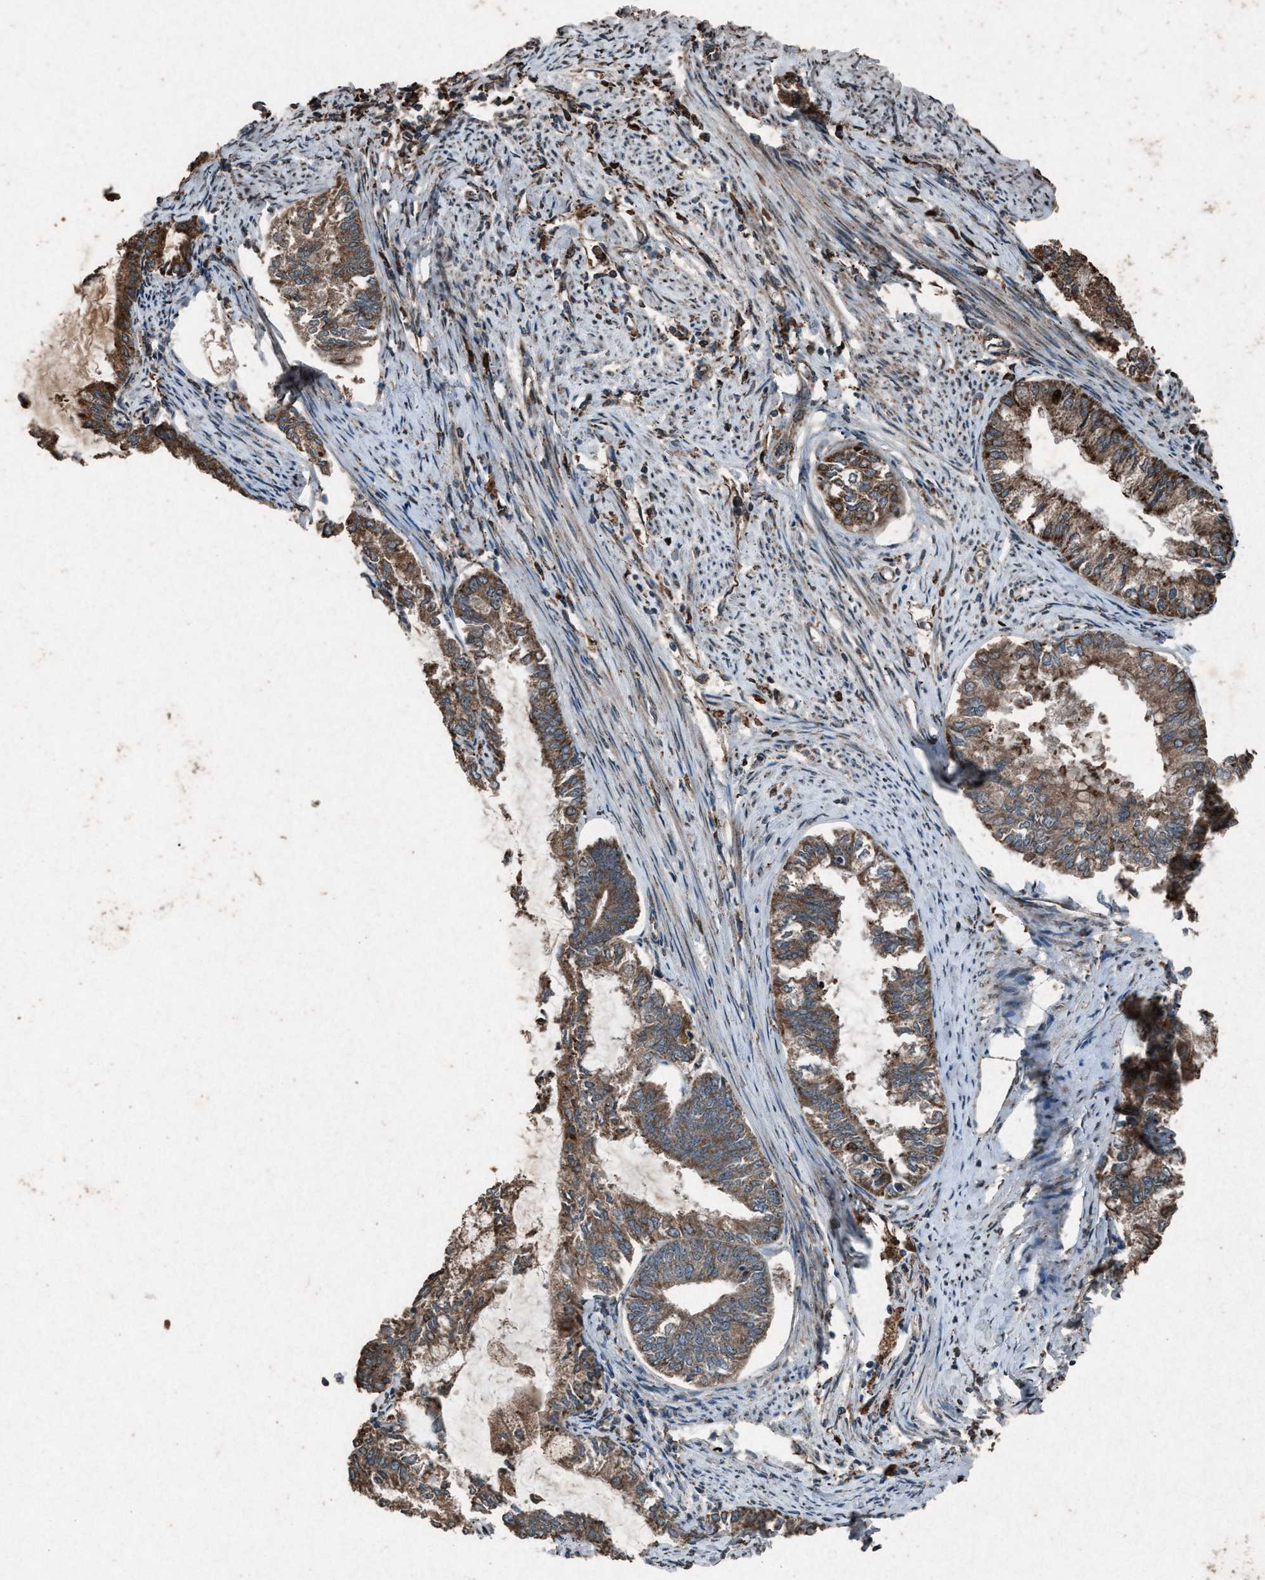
{"staining": {"intensity": "moderate", "quantity": ">75%", "location": "cytoplasmic/membranous"}, "tissue": "endometrial cancer", "cell_type": "Tumor cells", "image_type": "cancer", "snomed": [{"axis": "morphology", "description": "Adenocarcinoma, NOS"}, {"axis": "topography", "description": "Endometrium"}], "caption": "Protein expression analysis of human endometrial cancer (adenocarcinoma) reveals moderate cytoplasmic/membranous staining in about >75% of tumor cells.", "gene": "CALR", "patient": {"sex": "female", "age": 86}}